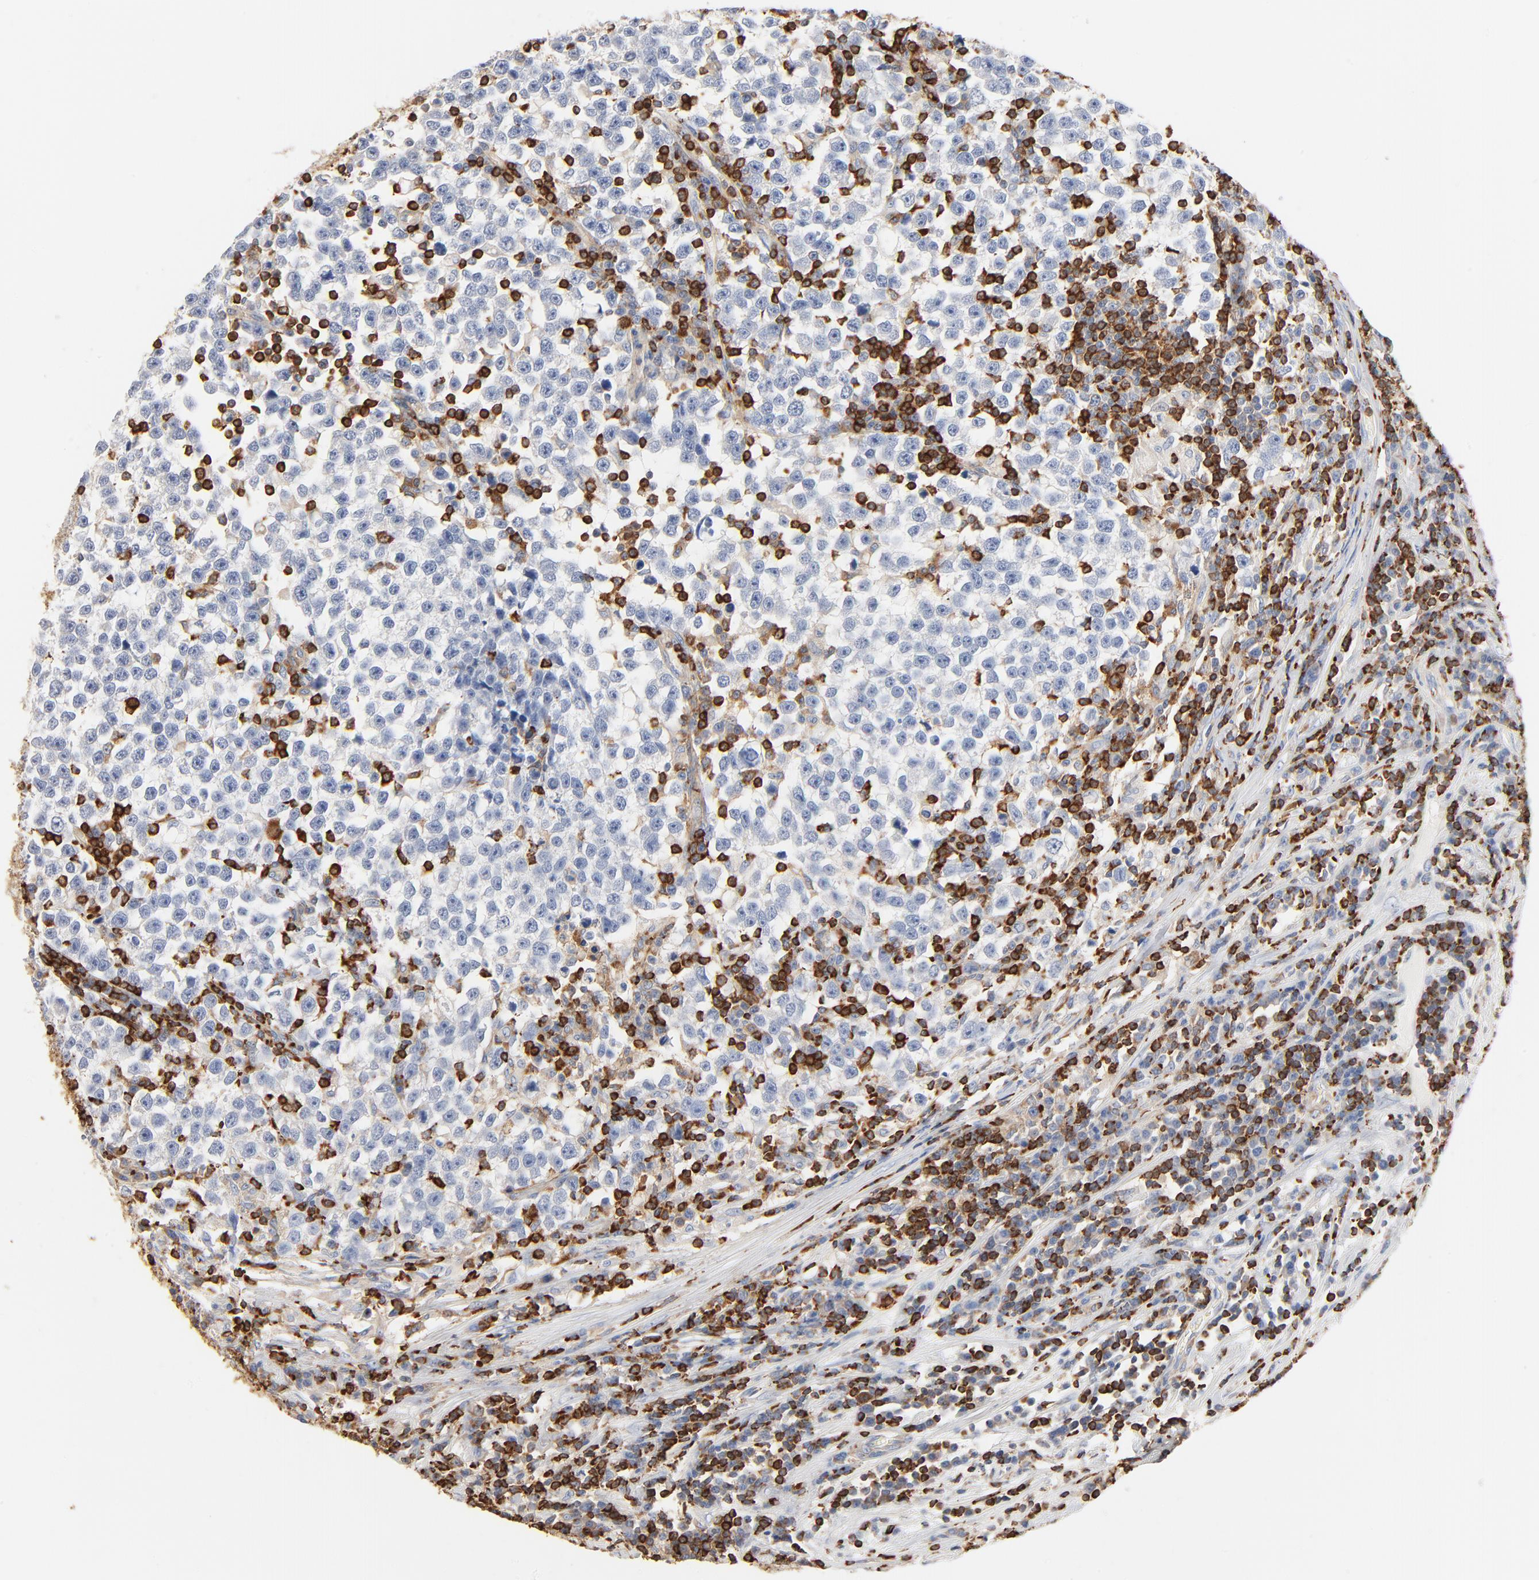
{"staining": {"intensity": "negative", "quantity": "none", "location": "none"}, "tissue": "testis cancer", "cell_type": "Tumor cells", "image_type": "cancer", "snomed": [{"axis": "morphology", "description": "Seminoma, NOS"}, {"axis": "topography", "description": "Testis"}], "caption": "DAB immunohistochemical staining of human testis cancer (seminoma) displays no significant staining in tumor cells.", "gene": "SH3KBP1", "patient": {"sex": "male", "age": 43}}